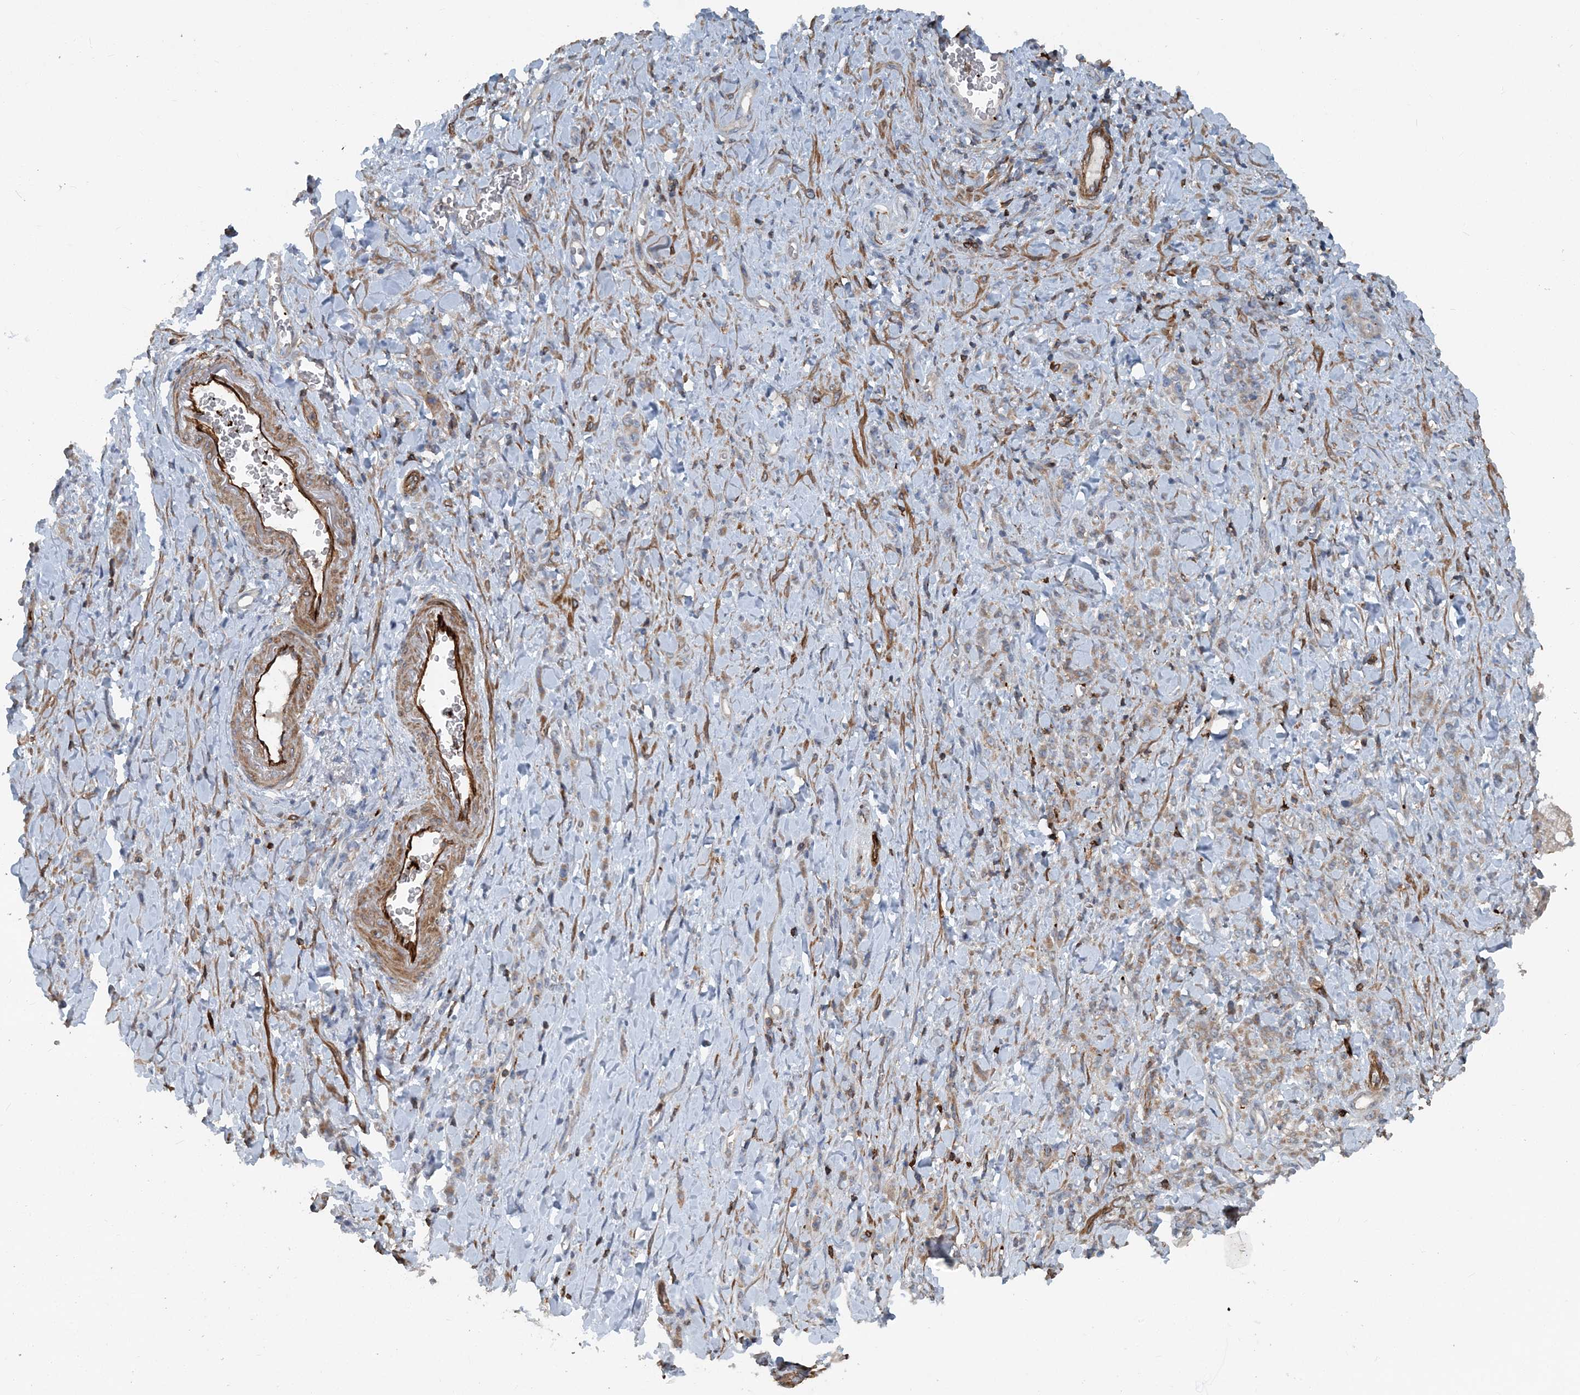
{"staining": {"intensity": "weak", "quantity": ">75%", "location": "cytoplasmic/membranous"}, "tissue": "stomach cancer", "cell_type": "Tumor cells", "image_type": "cancer", "snomed": [{"axis": "morphology", "description": "Normal tissue, NOS"}, {"axis": "morphology", "description": "Adenocarcinoma, NOS"}, {"axis": "topography", "description": "Stomach"}], "caption": "Immunohistochemistry (IHC) of human stomach cancer reveals low levels of weak cytoplasmic/membranous expression in about >75% of tumor cells. (DAB = brown stain, brightfield microscopy at high magnification).", "gene": "DGUOK", "patient": {"sex": "male", "age": 82}}